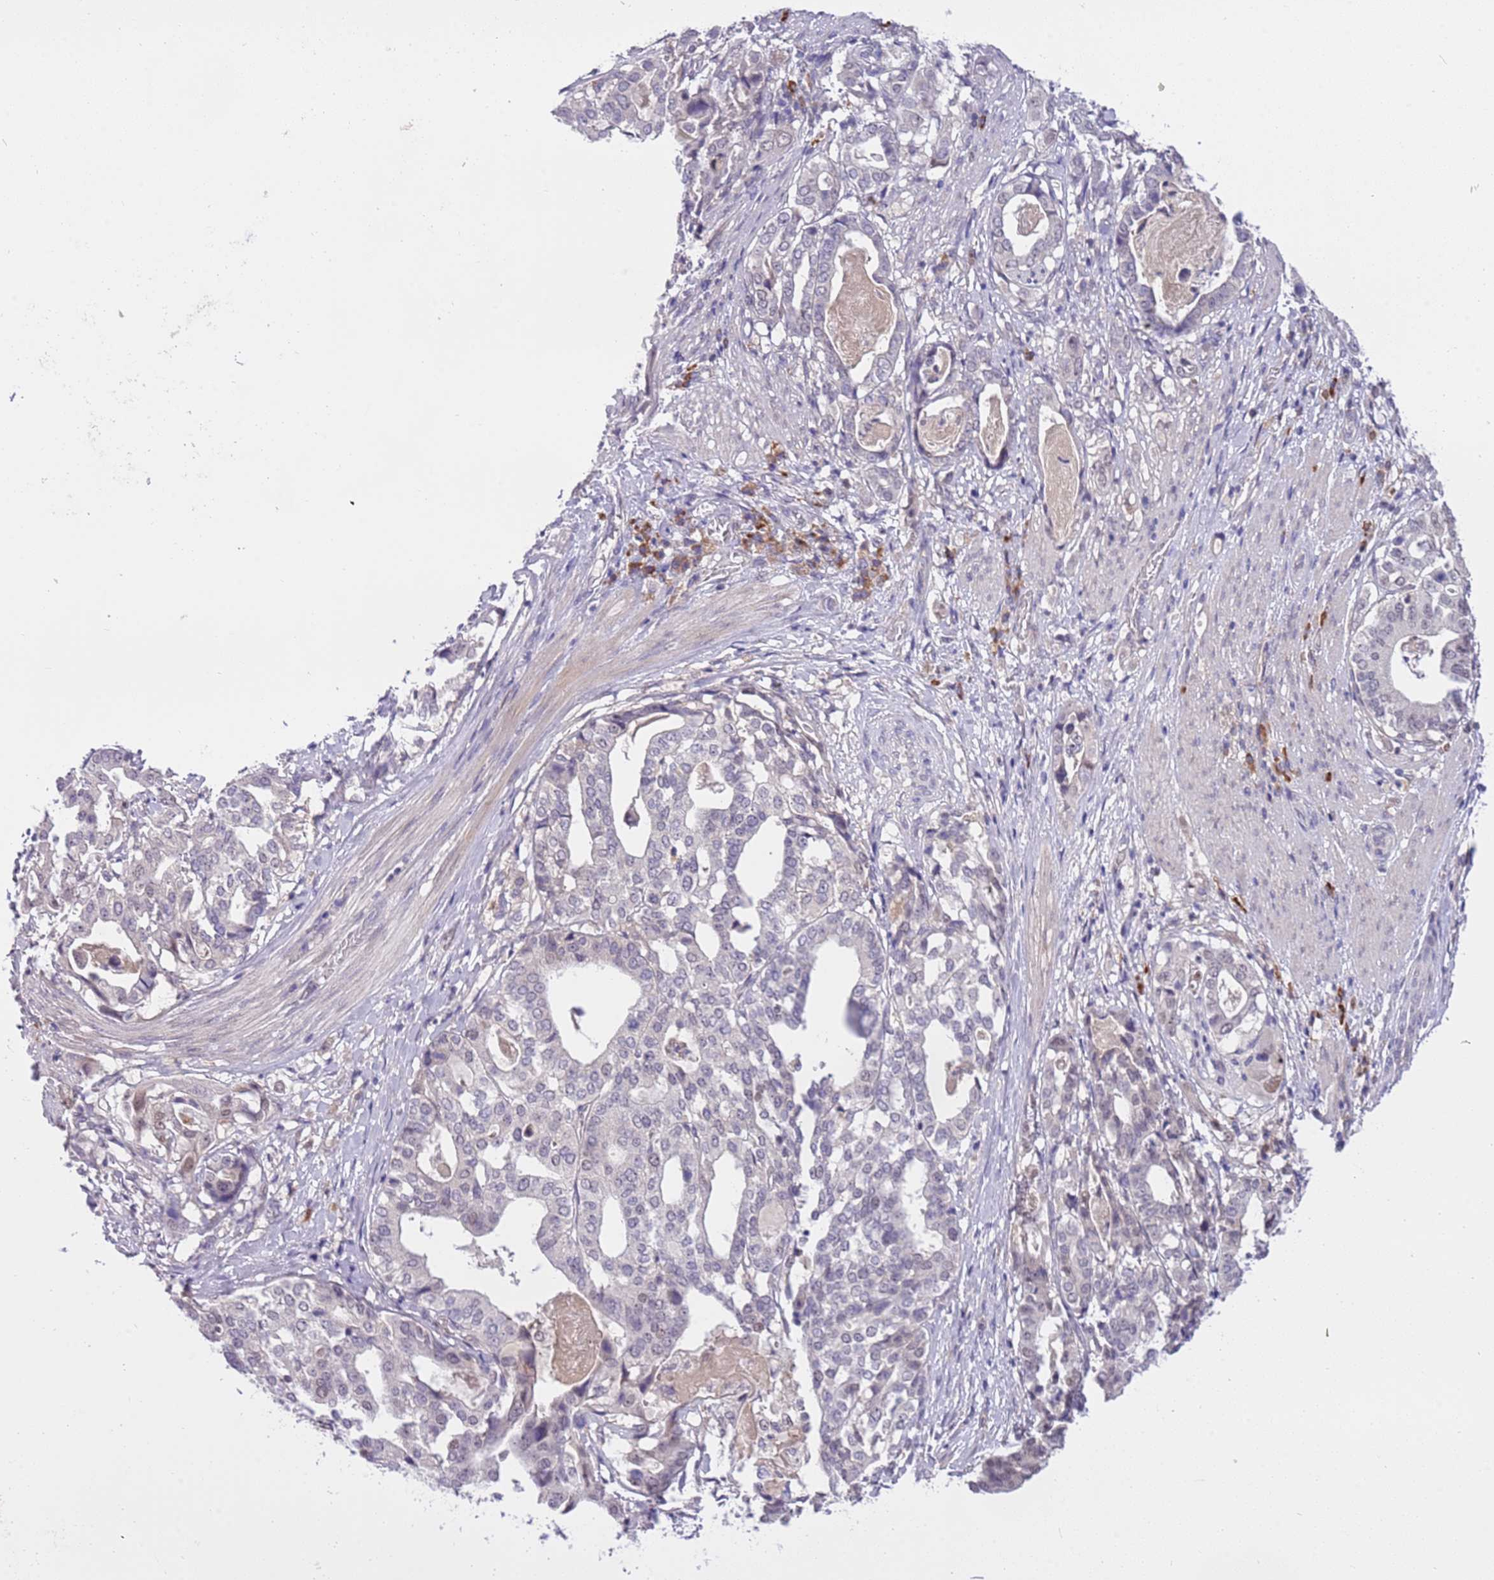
{"staining": {"intensity": "negative", "quantity": "none", "location": "none"}, "tissue": "stomach cancer", "cell_type": "Tumor cells", "image_type": "cancer", "snomed": [{"axis": "morphology", "description": "Adenocarcinoma, NOS"}, {"axis": "topography", "description": "Stomach"}], "caption": "Tumor cells are negative for brown protein staining in stomach cancer. (DAB (3,3'-diaminobenzidine) immunohistochemistry with hematoxylin counter stain).", "gene": "MAGEF1", "patient": {"sex": "male", "age": 48}}